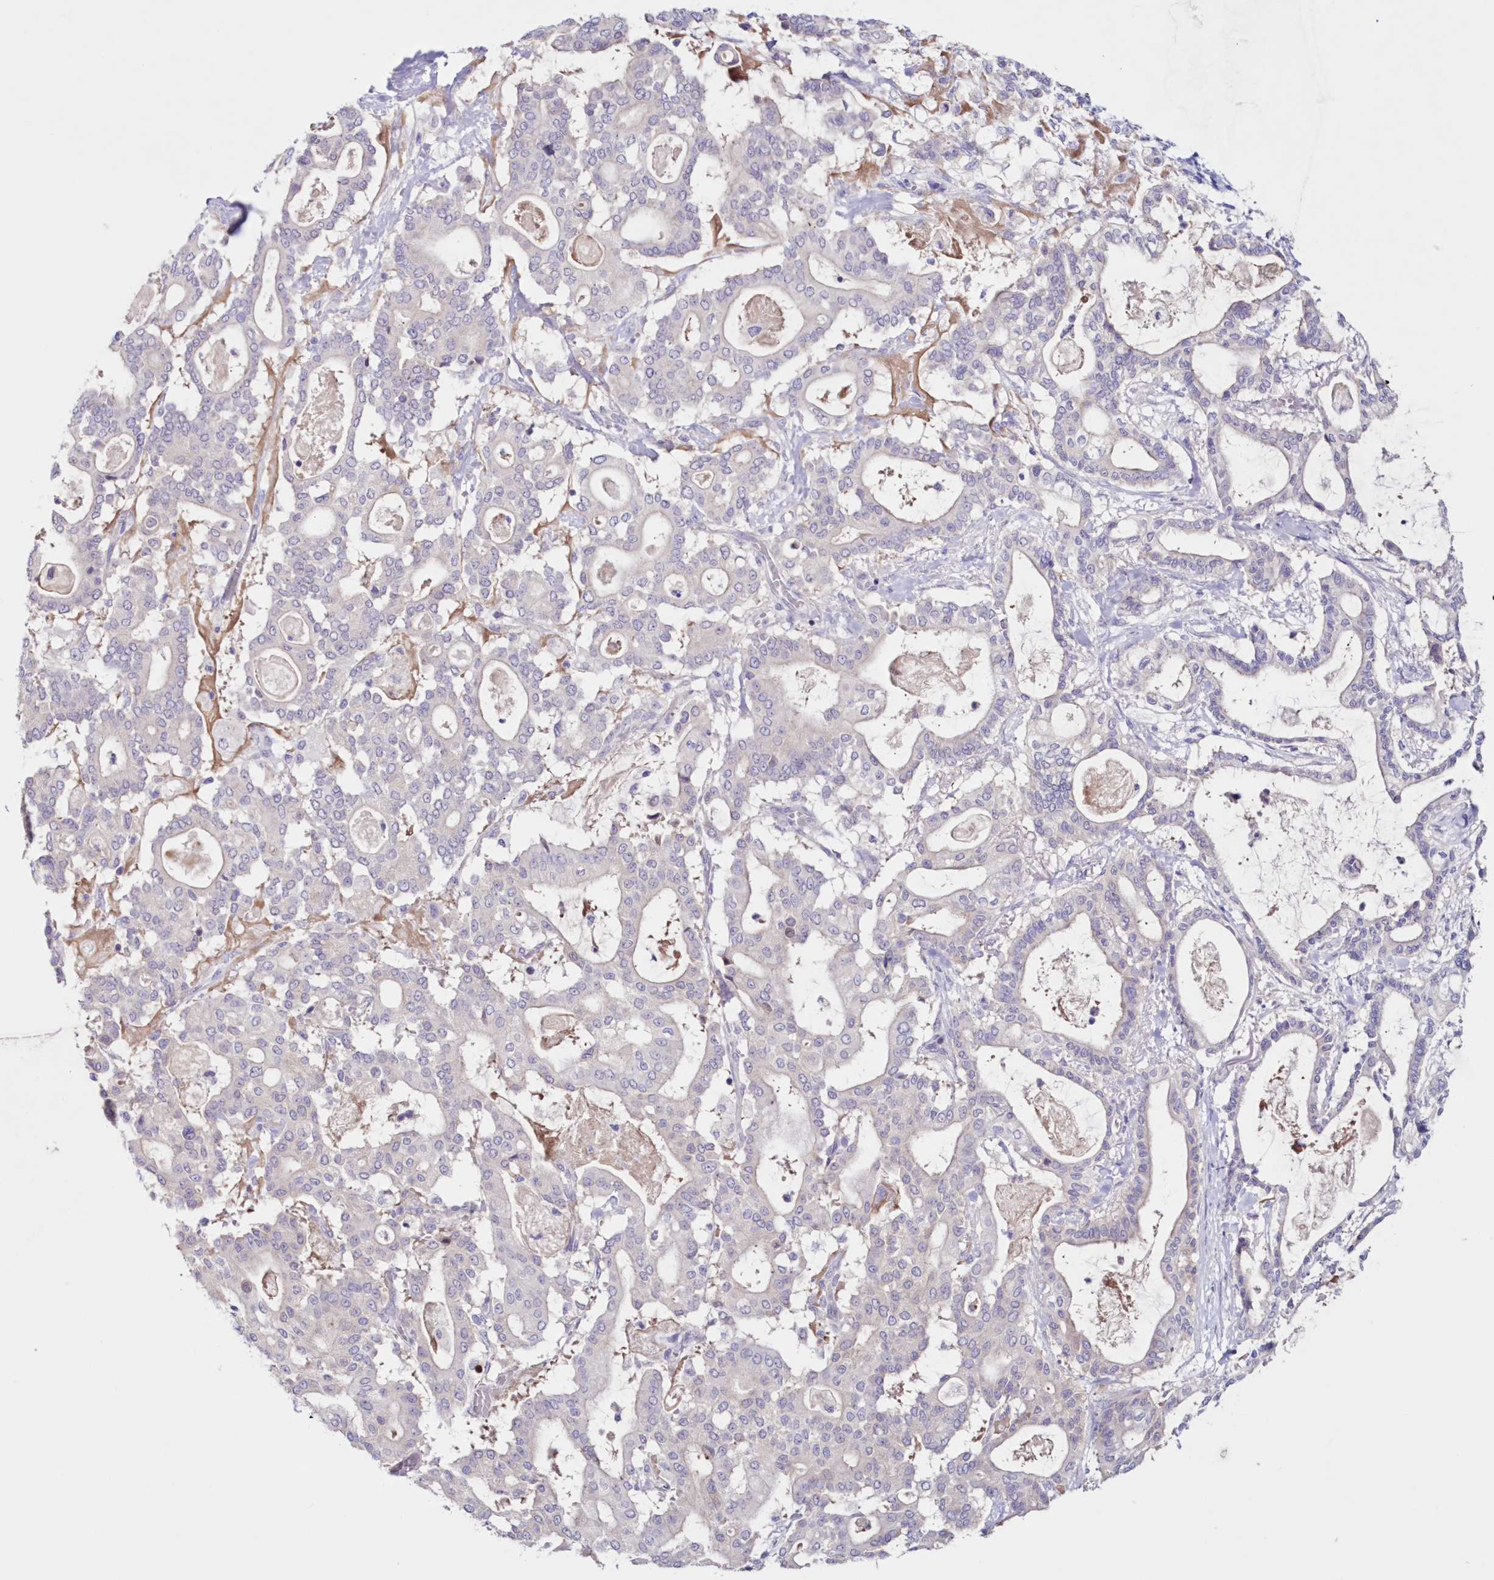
{"staining": {"intensity": "weak", "quantity": "<25%", "location": "cytoplasmic/membranous"}, "tissue": "pancreatic cancer", "cell_type": "Tumor cells", "image_type": "cancer", "snomed": [{"axis": "morphology", "description": "Adenocarcinoma, NOS"}, {"axis": "topography", "description": "Pancreas"}], "caption": "Immunohistochemistry histopathology image of pancreatic adenocarcinoma stained for a protein (brown), which shows no staining in tumor cells.", "gene": "SNED1", "patient": {"sex": "male", "age": 63}}